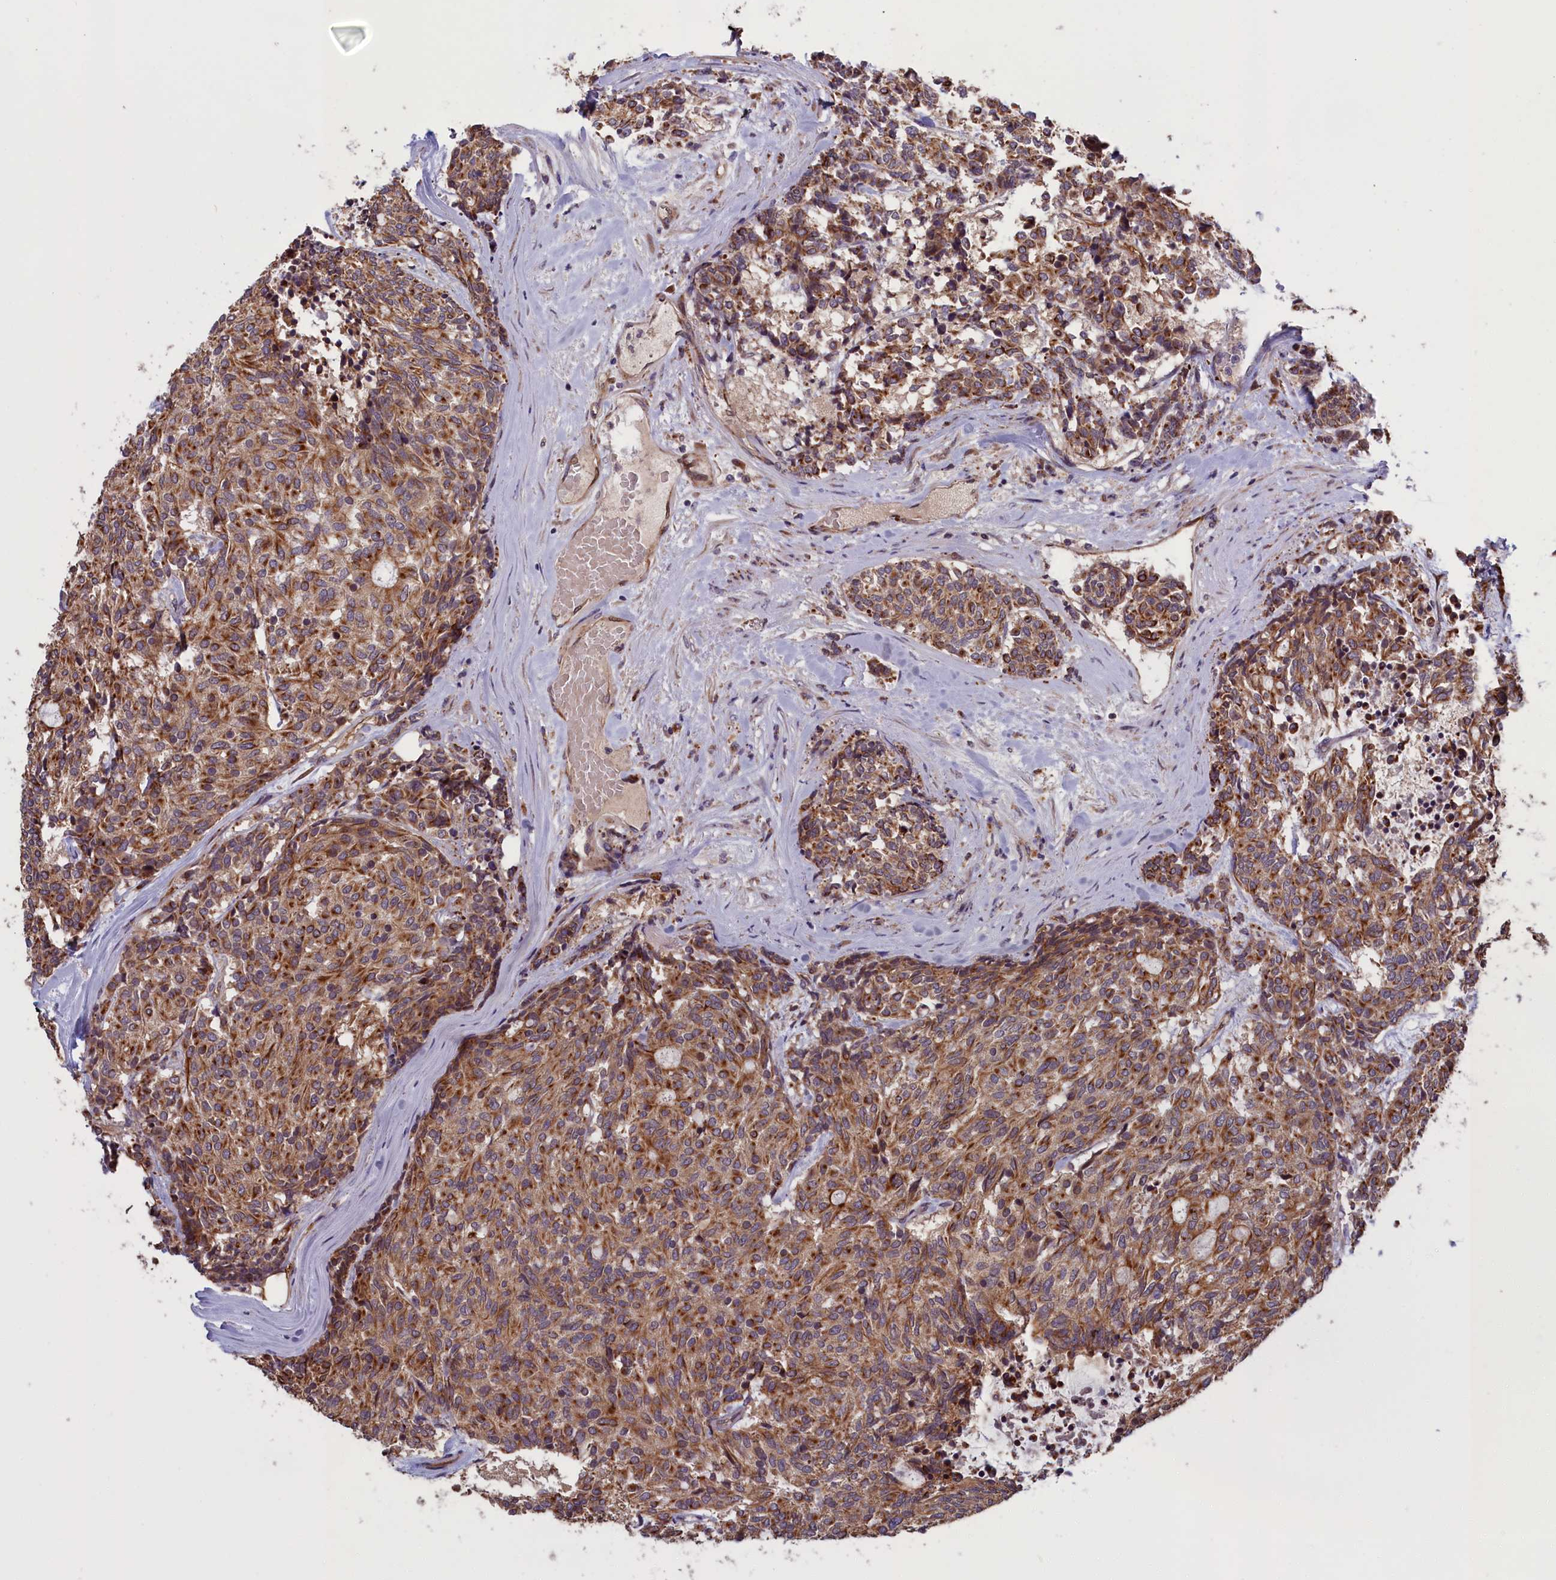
{"staining": {"intensity": "moderate", "quantity": ">75%", "location": "cytoplasmic/membranous"}, "tissue": "carcinoid", "cell_type": "Tumor cells", "image_type": "cancer", "snomed": [{"axis": "morphology", "description": "Carcinoid, malignant, NOS"}, {"axis": "topography", "description": "Pancreas"}], "caption": "Protein analysis of malignant carcinoid tissue displays moderate cytoplasmic/membranous positivity in about >75% of tumor cells.", "gene": "DENND1B", "patient": {"sex": "female", "age": 54}}